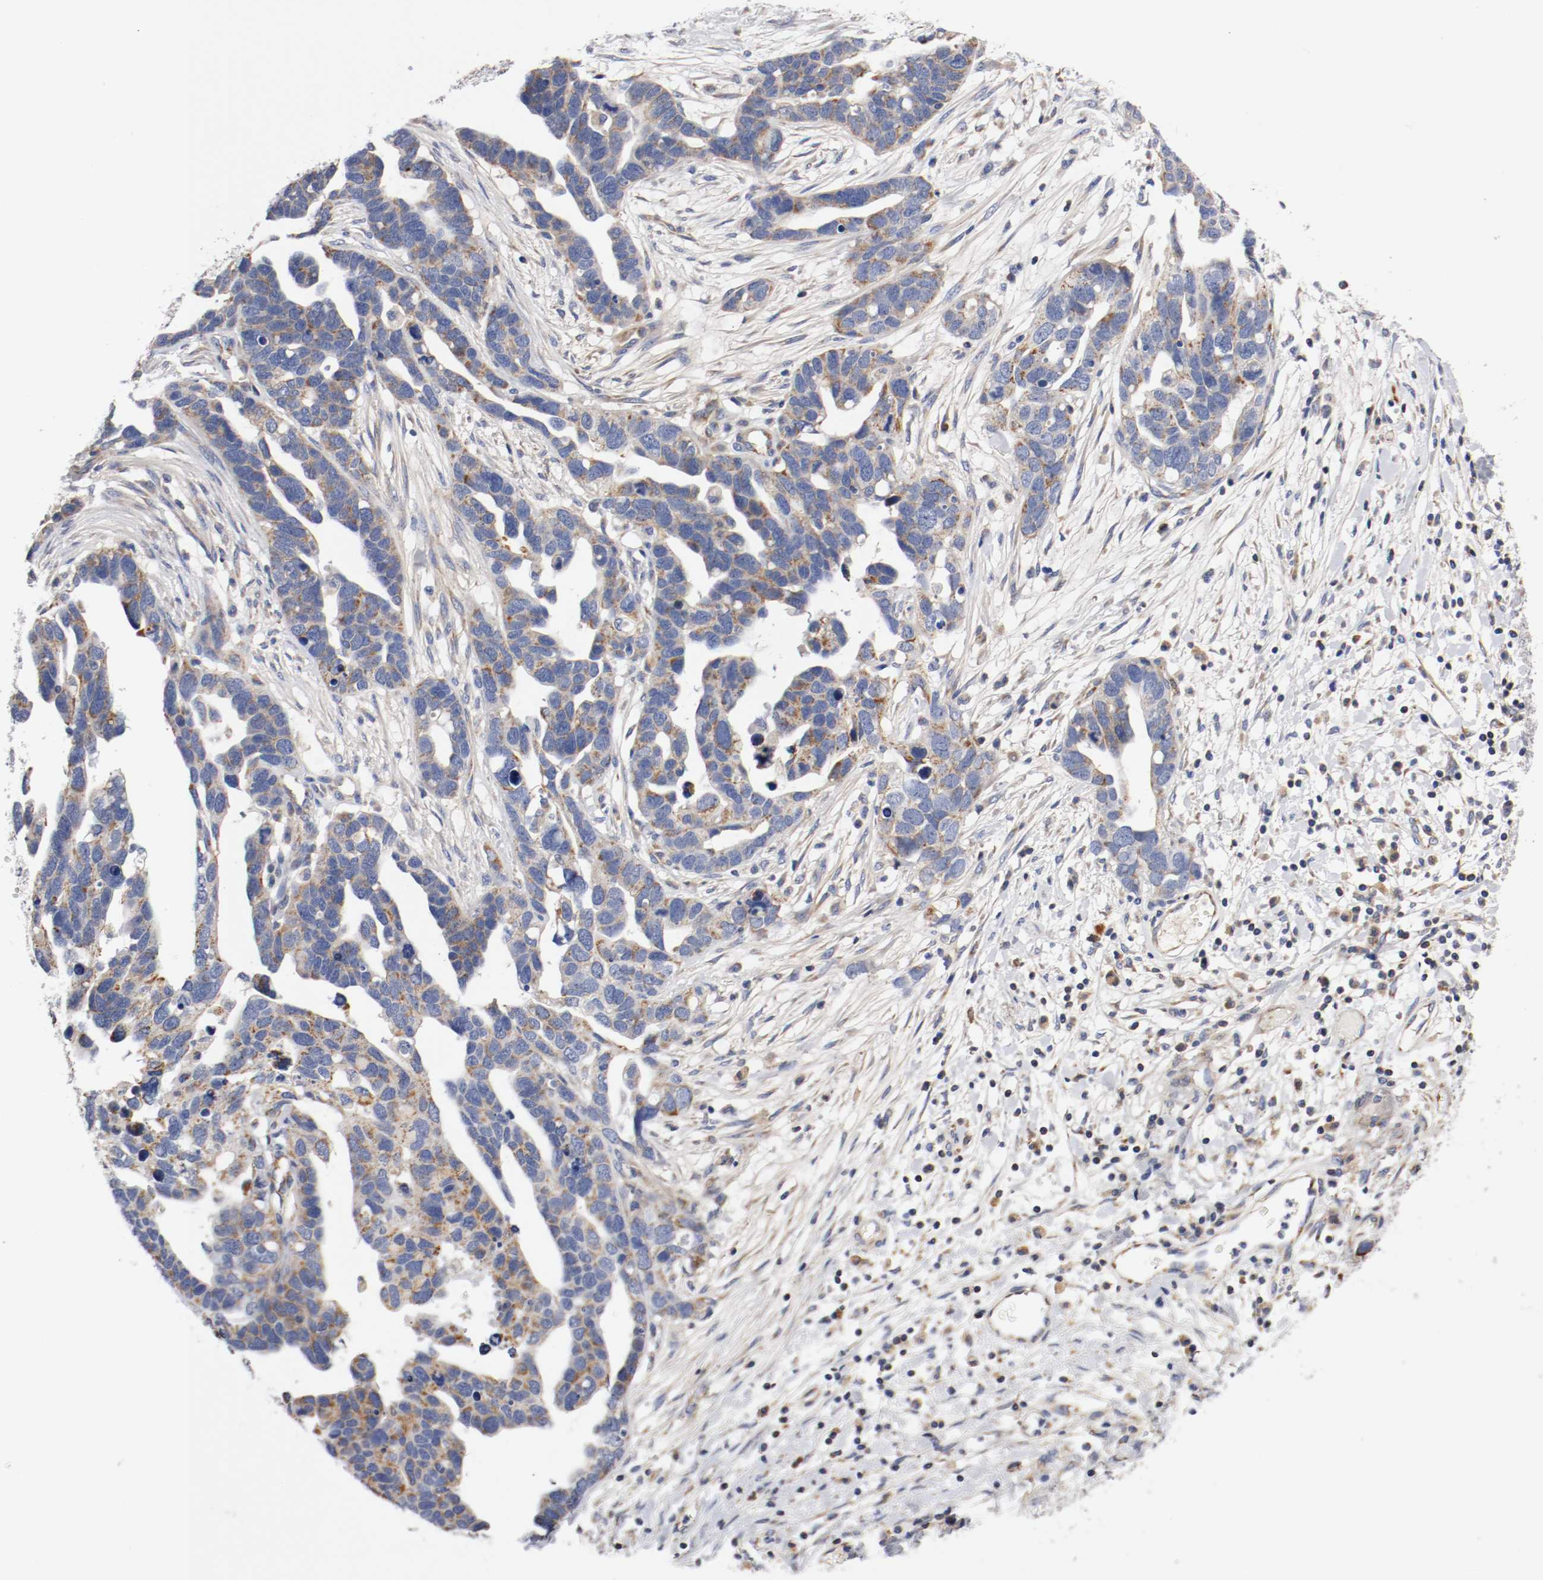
{"staining": {"intensity": "weak", "quantity": "25%-75%", "location": "cytoplasmic/membranous"}, "tissue": "ovarian cancer", "cell_type": "Tumor cells", "image_type": "cancer", "snomed": [{"axis": "morphology", "description": "Cystadenocarcinoma, serous, NOS"}, {"axis": "topography", "description": "Ovary"}], "caption": "Human ovarian cancer (serous cystadenocarcinoma) stained with a protein marker reveals weak staining in tumor cells.", "gene": "PCSK6", "patient": {"sex": "female", "age": 54}}